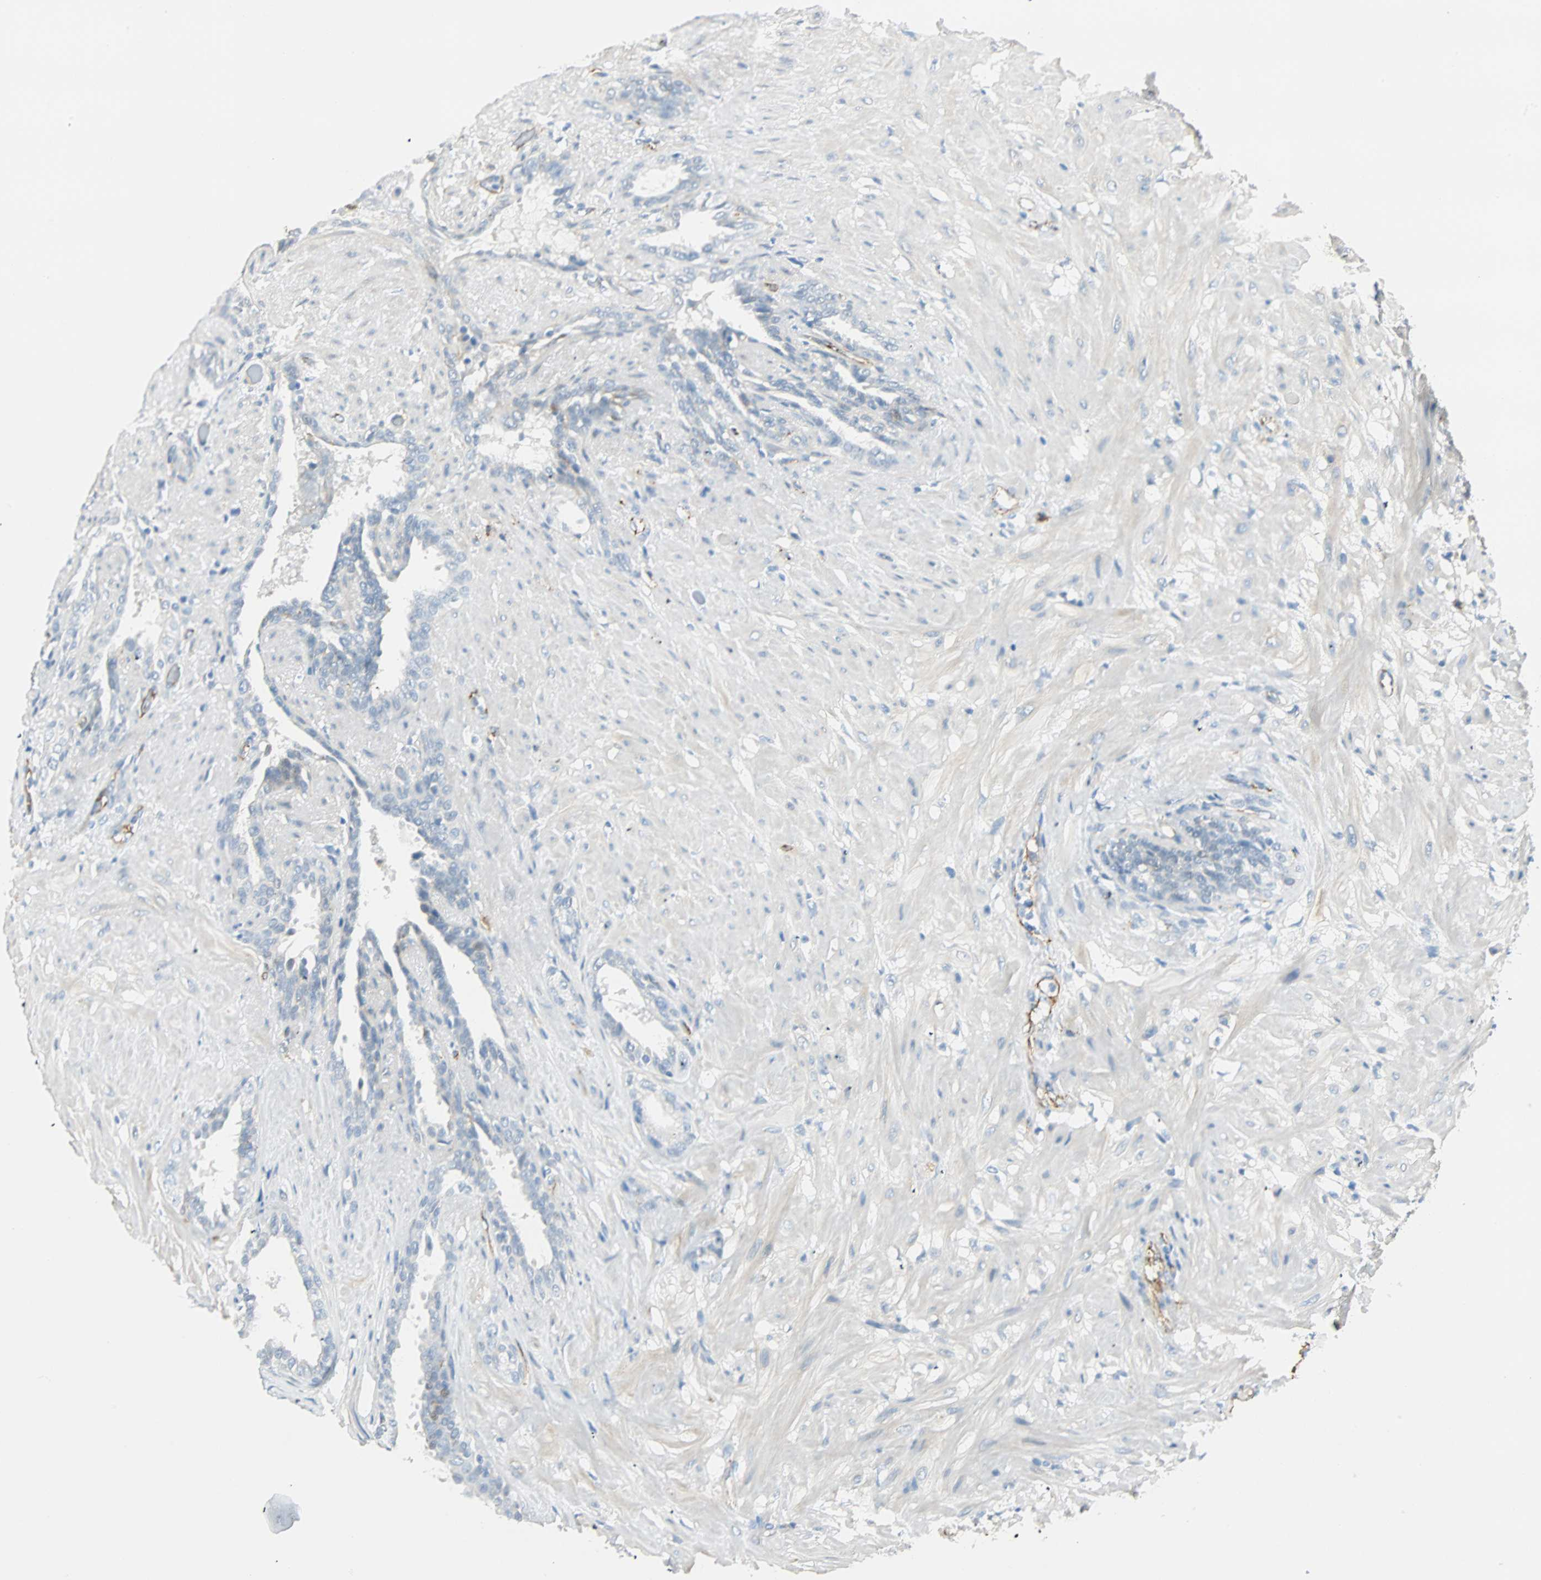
{"staining": {"intensity": "weak", "quantity": "25%-75%", "location": "cytoplasmic/membranous"}, "tissue": "seminal vesicle", "cell_type": "Glandular cells", "image_type": "normal", "snomed": [{"axis": "morphology", "description": "Normal tissue, NOS"}, {"axis": "topography", "description": "Seminal veicle"}], "caption": "IHC of unremarkable seminal vesicle demonstrates low levels of weak cytoplasmic/membranous expression in approximately 25%-75% of glandular cells. (Brightfield microscopy of DAB IHC at high magnification).", "gene": "VPS9D1", "patient": {"sex": "male", "age": 61}}